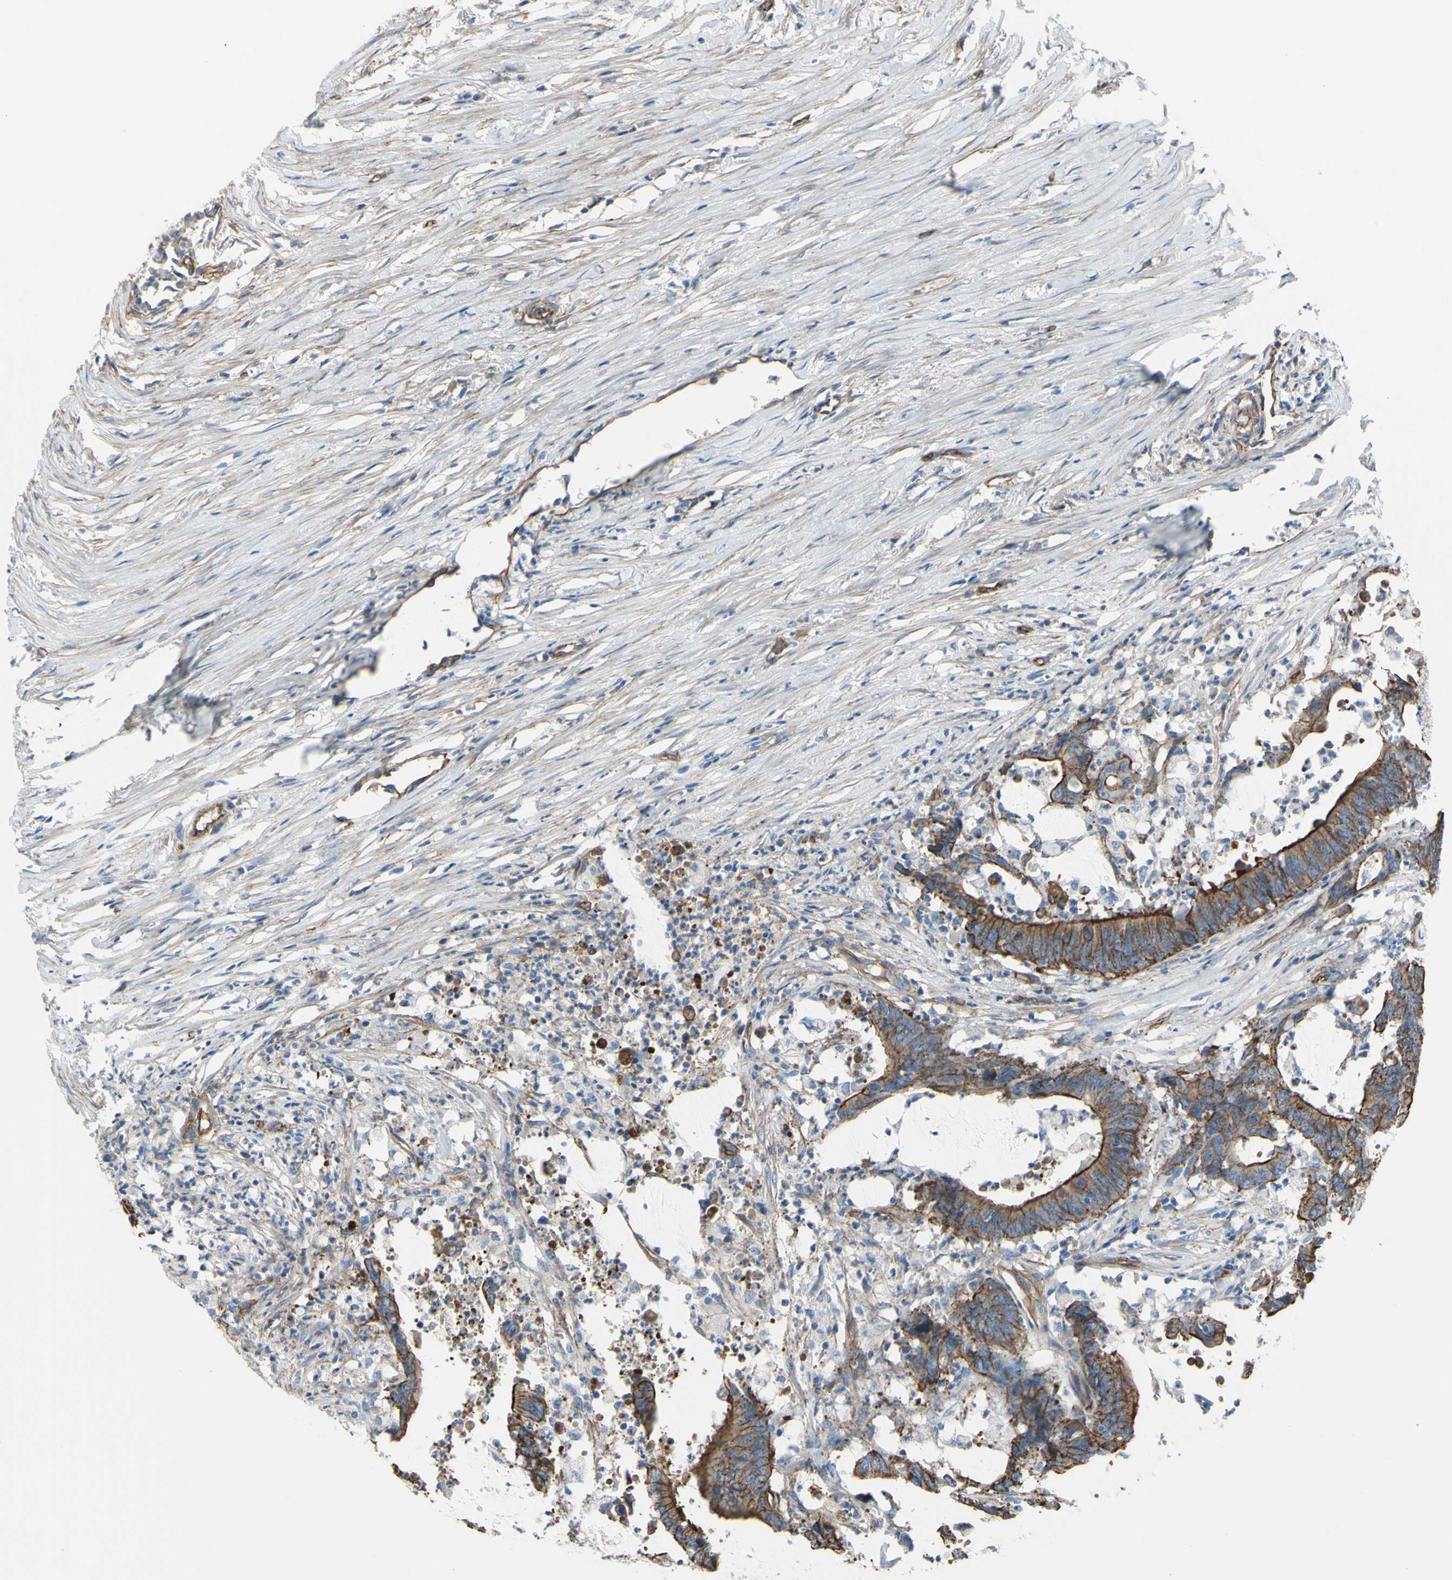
{"staining": {"intensity": "strong", "quantity": ">75%", "location": "cytoplasmic/membranous"}, "tissue": "colorectal cancer", "cell_type": "Tumor cells", "image_type": "cancer", "snomed": [{"axis": "morphology", "description": "Adenocarcinoma, NOS"}, {"axis": "topography", "description": "Rectum"}], "caption": "Tumor cells show strong cytoplasmic/membranous staining in approximately >75% of cells in colorectal cancer (adenocarcinoma).", "gene": "TPBG", "patient": {"sex": "female", "age": 66}}